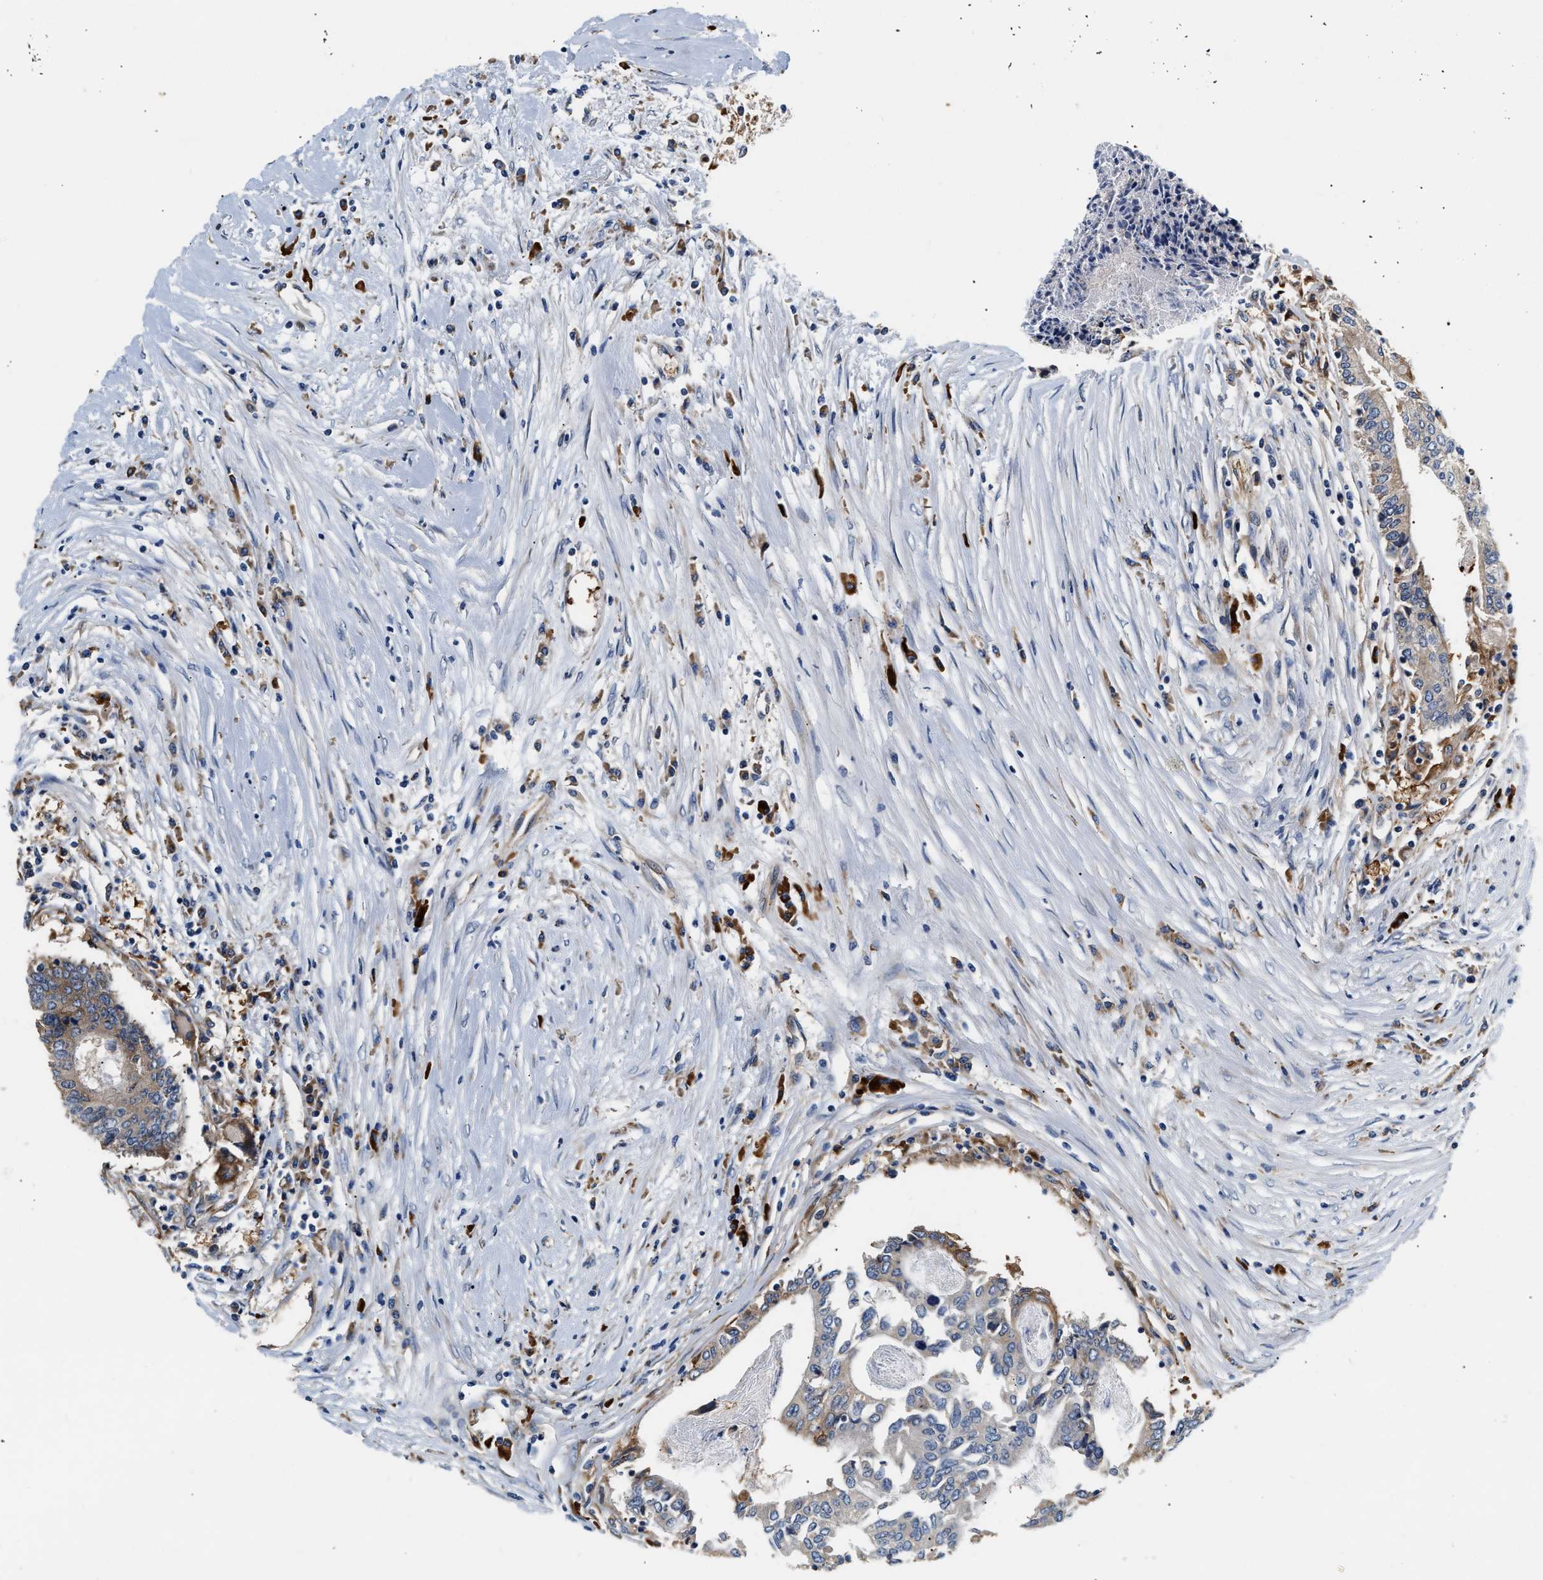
{"staining": {"intensity": "weak", "quantity": "<25%", "location": "cytoplasmic/membranous"}, "tissue": "colorectal cancer", "cell_type": "Tumor cells", "image_type": "cancer", "snomed": [{"axis": "morphology", "description": "Adenocarcinoma, NOS"}, {"axis": "topography", "description": "Rectum"}], "caption": "The immunohistochemistry (IHC) histopathology image has no significant staining in tumor cells of colorectal cancer (adenocarcinoma) tissue.", "gene": "IFT74", "patient": {"sex": "male", "age": 63}}